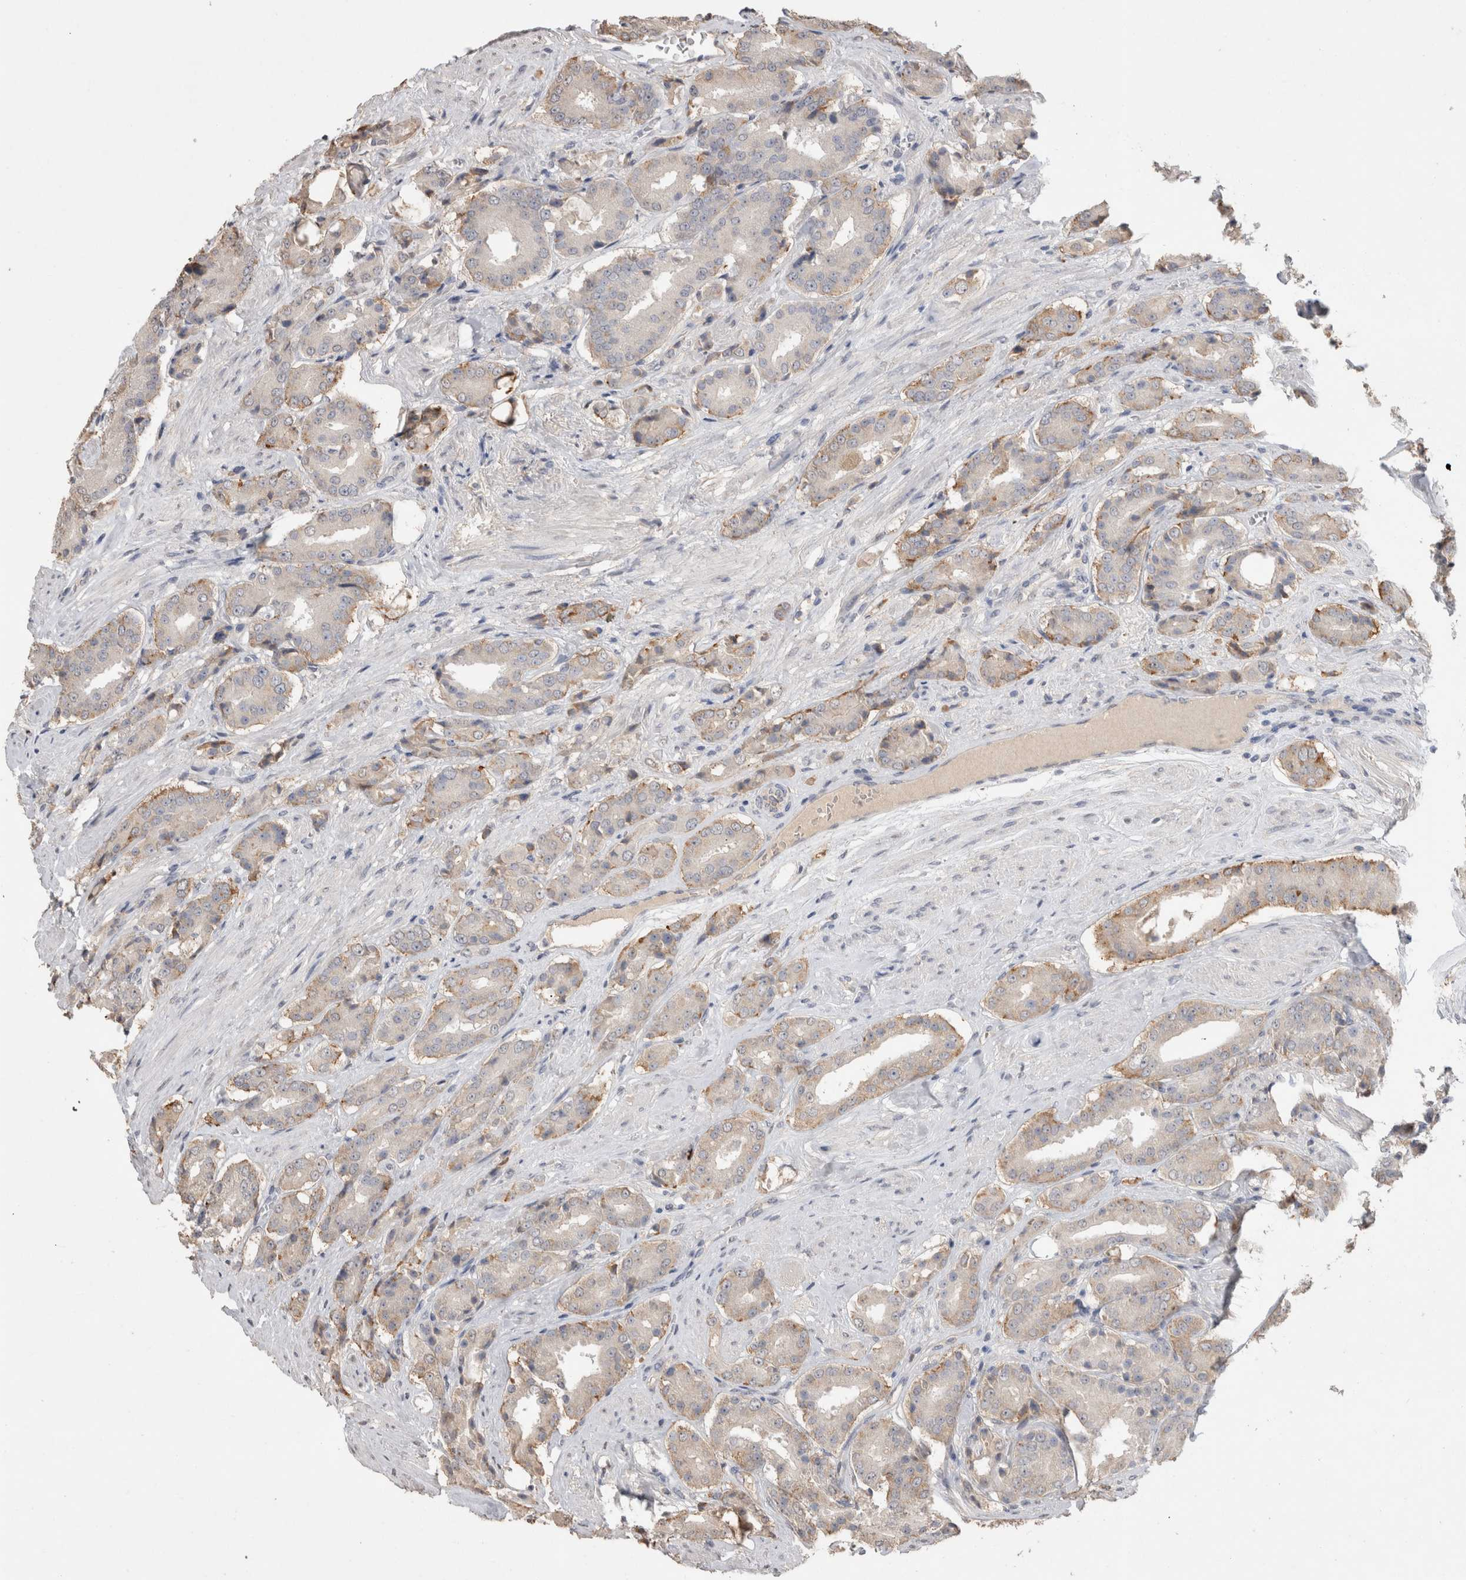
{"staining": {"intensity": "moderate", "quantity": "<25%", "location": "cytoplasmic/membranous"}, "tissue": "prostate cancer", "cell_type": "Tumor cells", "image_type": "cancer", "snomed": [{"axis": "morphology", "description": "Adenocarcinoma, High grade"}, {"axis": "topography", "description": "Prostate"}], "caption": "Prostate cancer was stained to show a protein in brown. There is low levels of moderate cytoplasmic/membranous expression in about <25% of tumor cells.", "gene": "NAALADL2", "patient": {"sex": "male", "age": 71}}